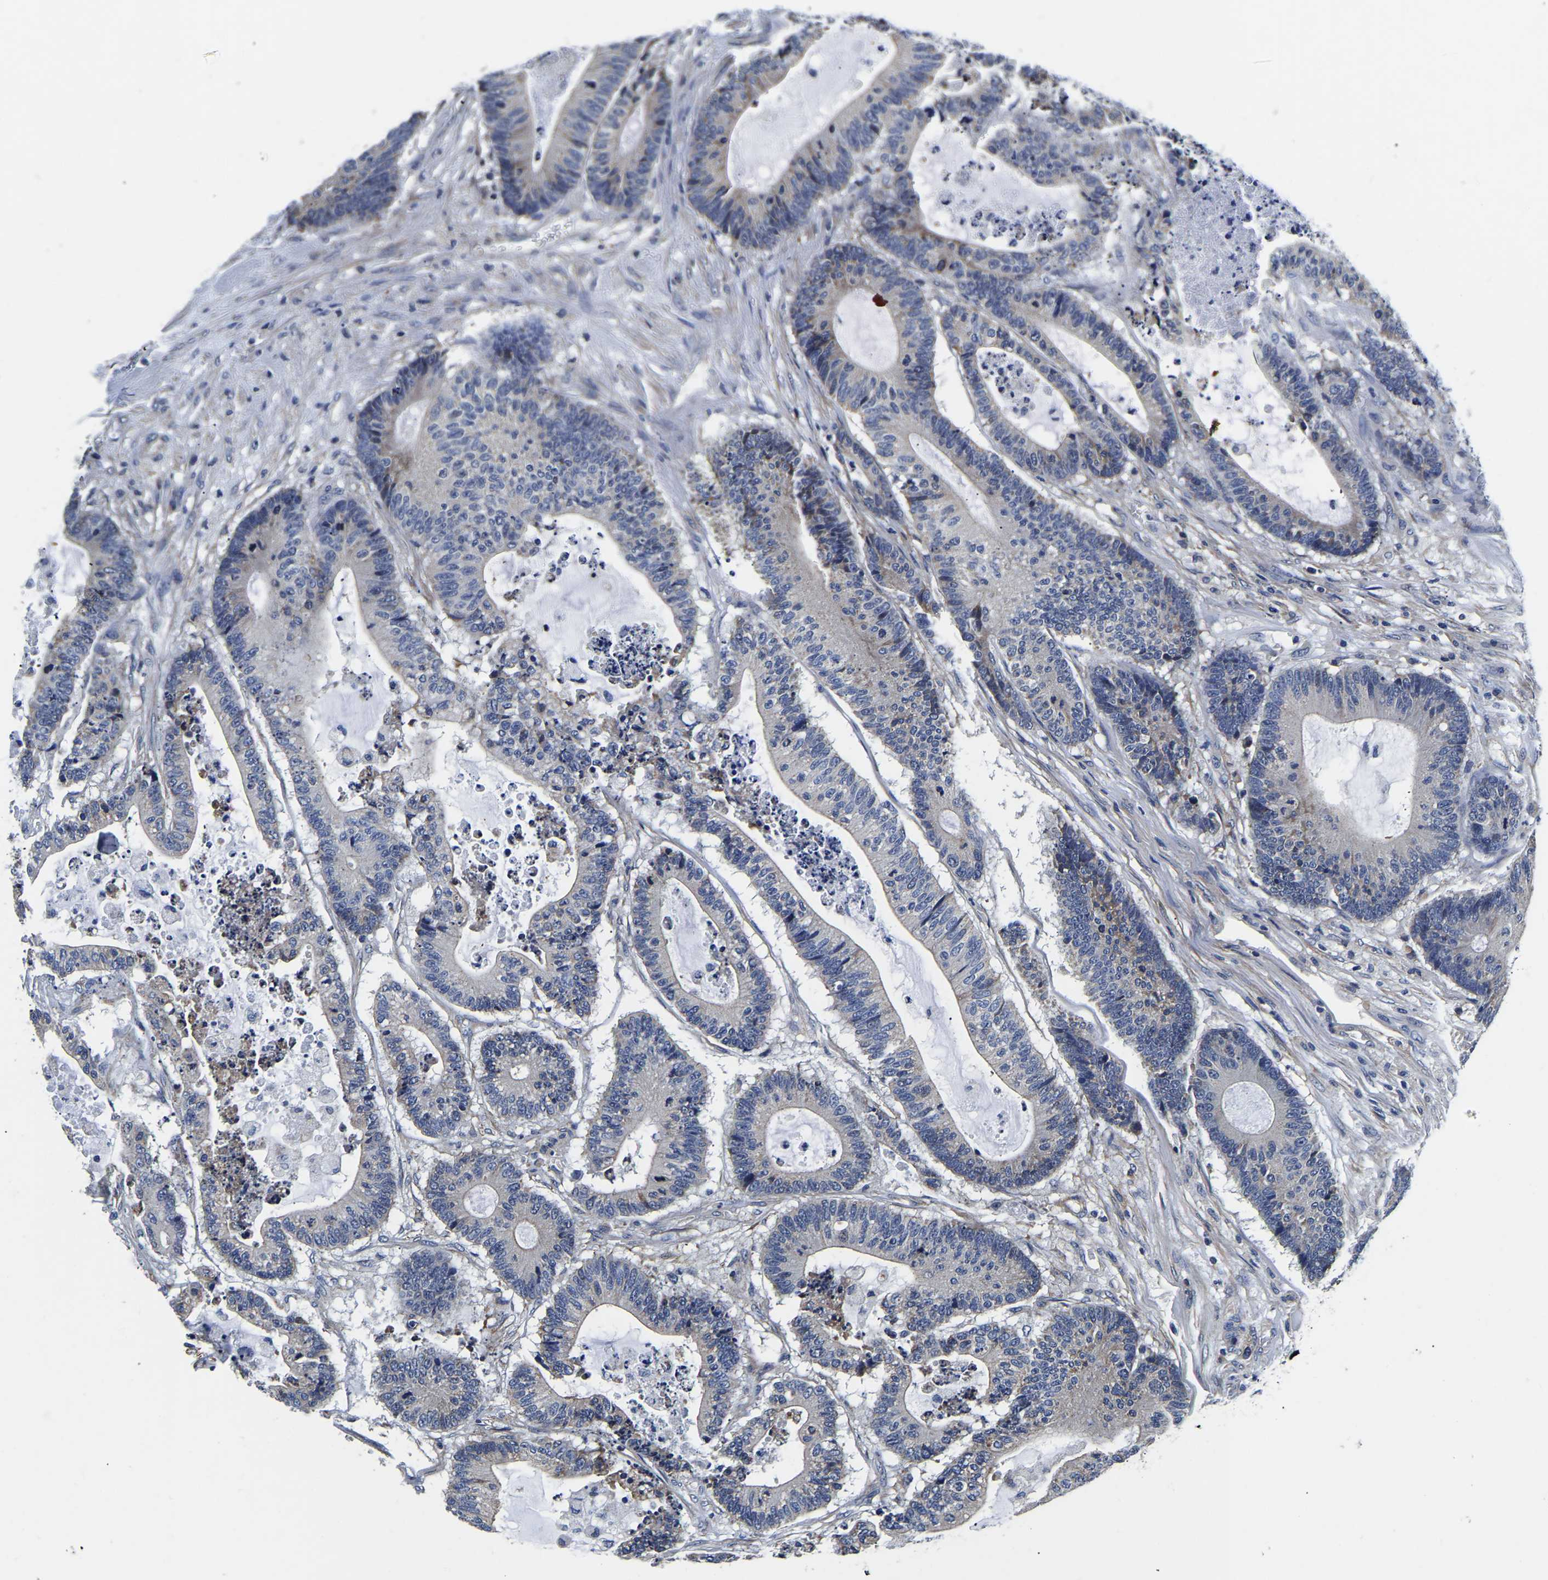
{"staining": {"intensity": "negative", "quantity": "none", "location": "none"}, "tissue": "colorectal cancer", "cell_type": "Tumor cells", "image_type": "cancer", "snomed": [{"axis": "morphology", "description": "Adenocarcinoma, NOS"}, {"axis": "topography", "description": "Colon"}], "caption": "Tumor cells are negative for brown protein staining in adenocarcinoma (colorectal).", "gene": "KCTD17", "patient": {"sex": "female", "age": 84}}